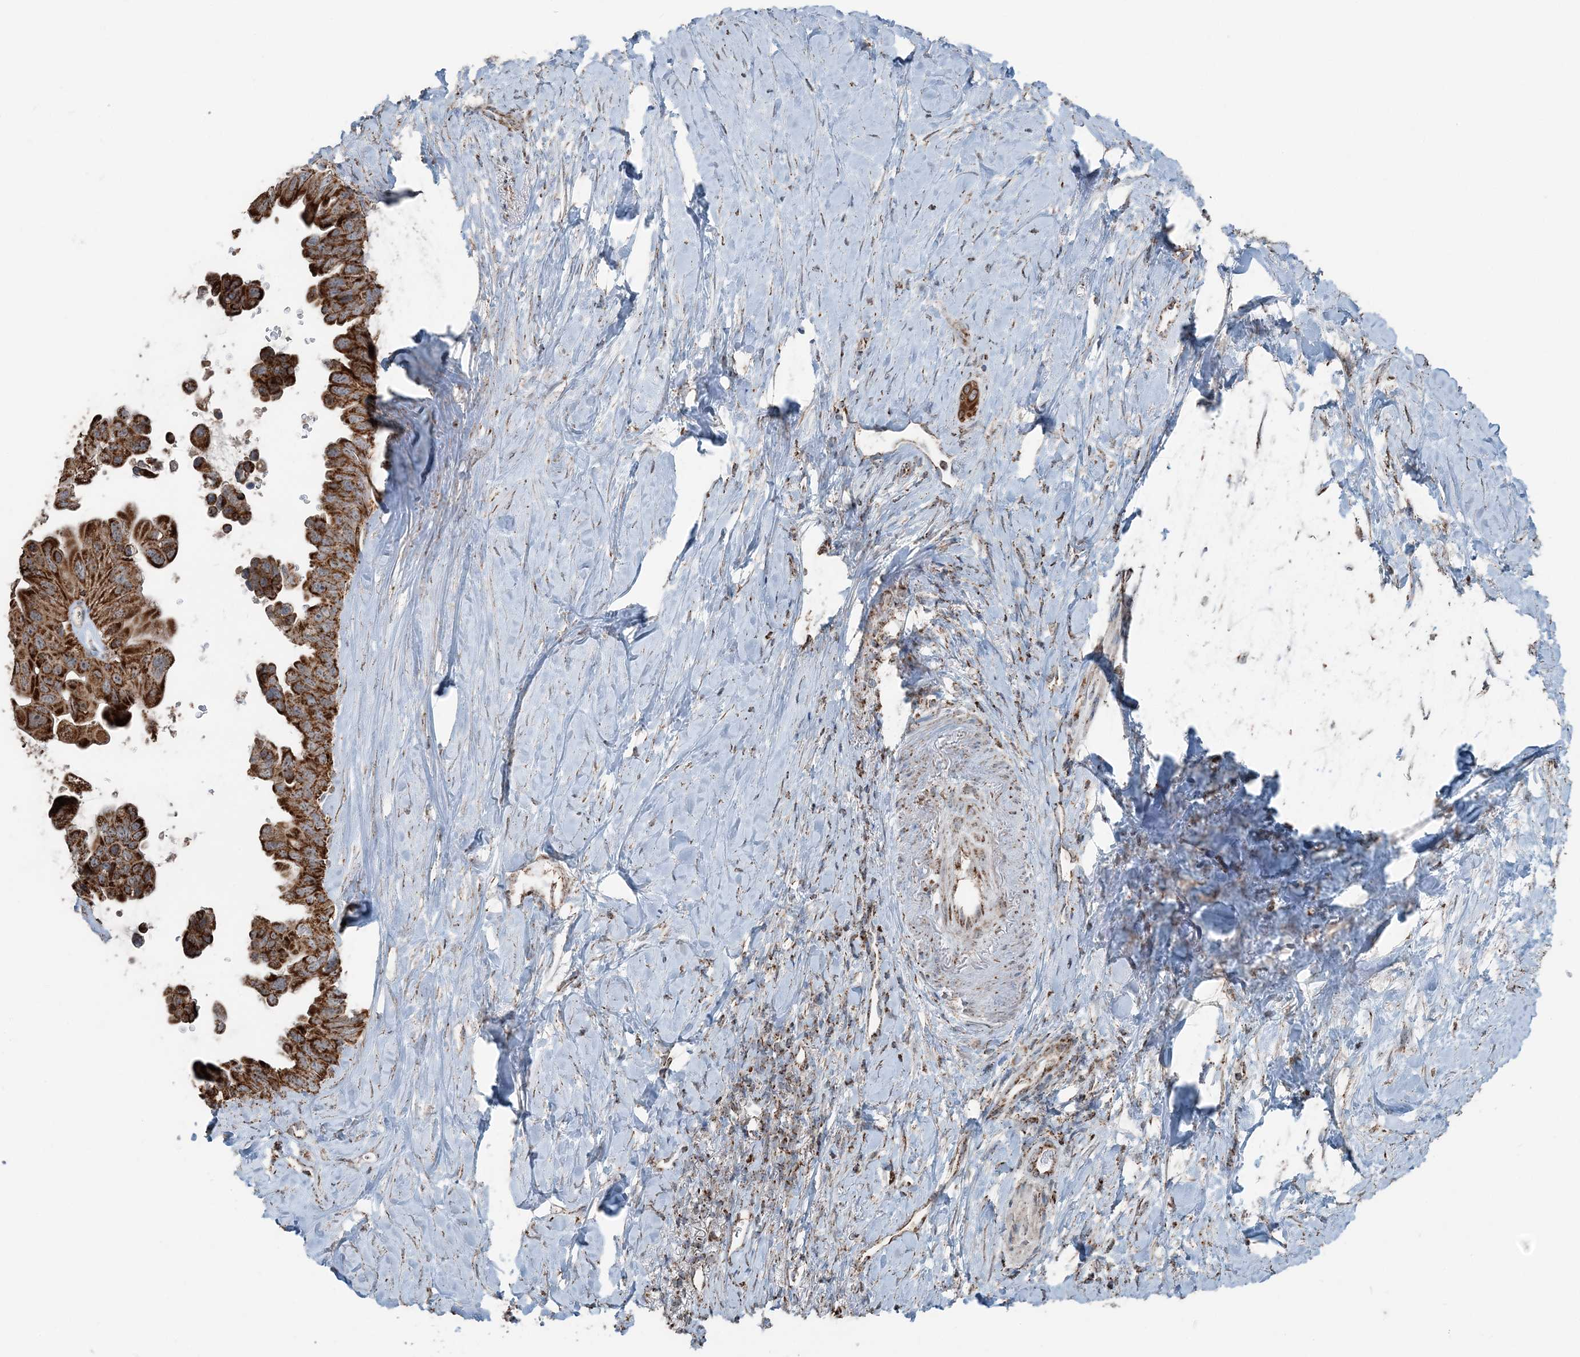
{"staining": {"intensity": "strong", "quantity": ">75%", "location": "cytoplasmic/membranous"}, "tissue": "pancreatic cancer", "cell_type": "Tumor cells", "image_type": "cancer", "snomed": [{"axis": "morphology", "description": "Adenocarcinoma, NOS"}, {"axis": "topography", "description": "Pancreas"}], "caption": "The photomicrograph reveals immunohistochemical staining of pancreatic adenocarcinoma. There is strong cytoplasmic/membranous positivity is identified in approximately >75% of tumor cells. (IHC, brightfield microscopy, high magnification).", "gene": "SUCLG1", "patient": {"sex": "female", "age": 72}}